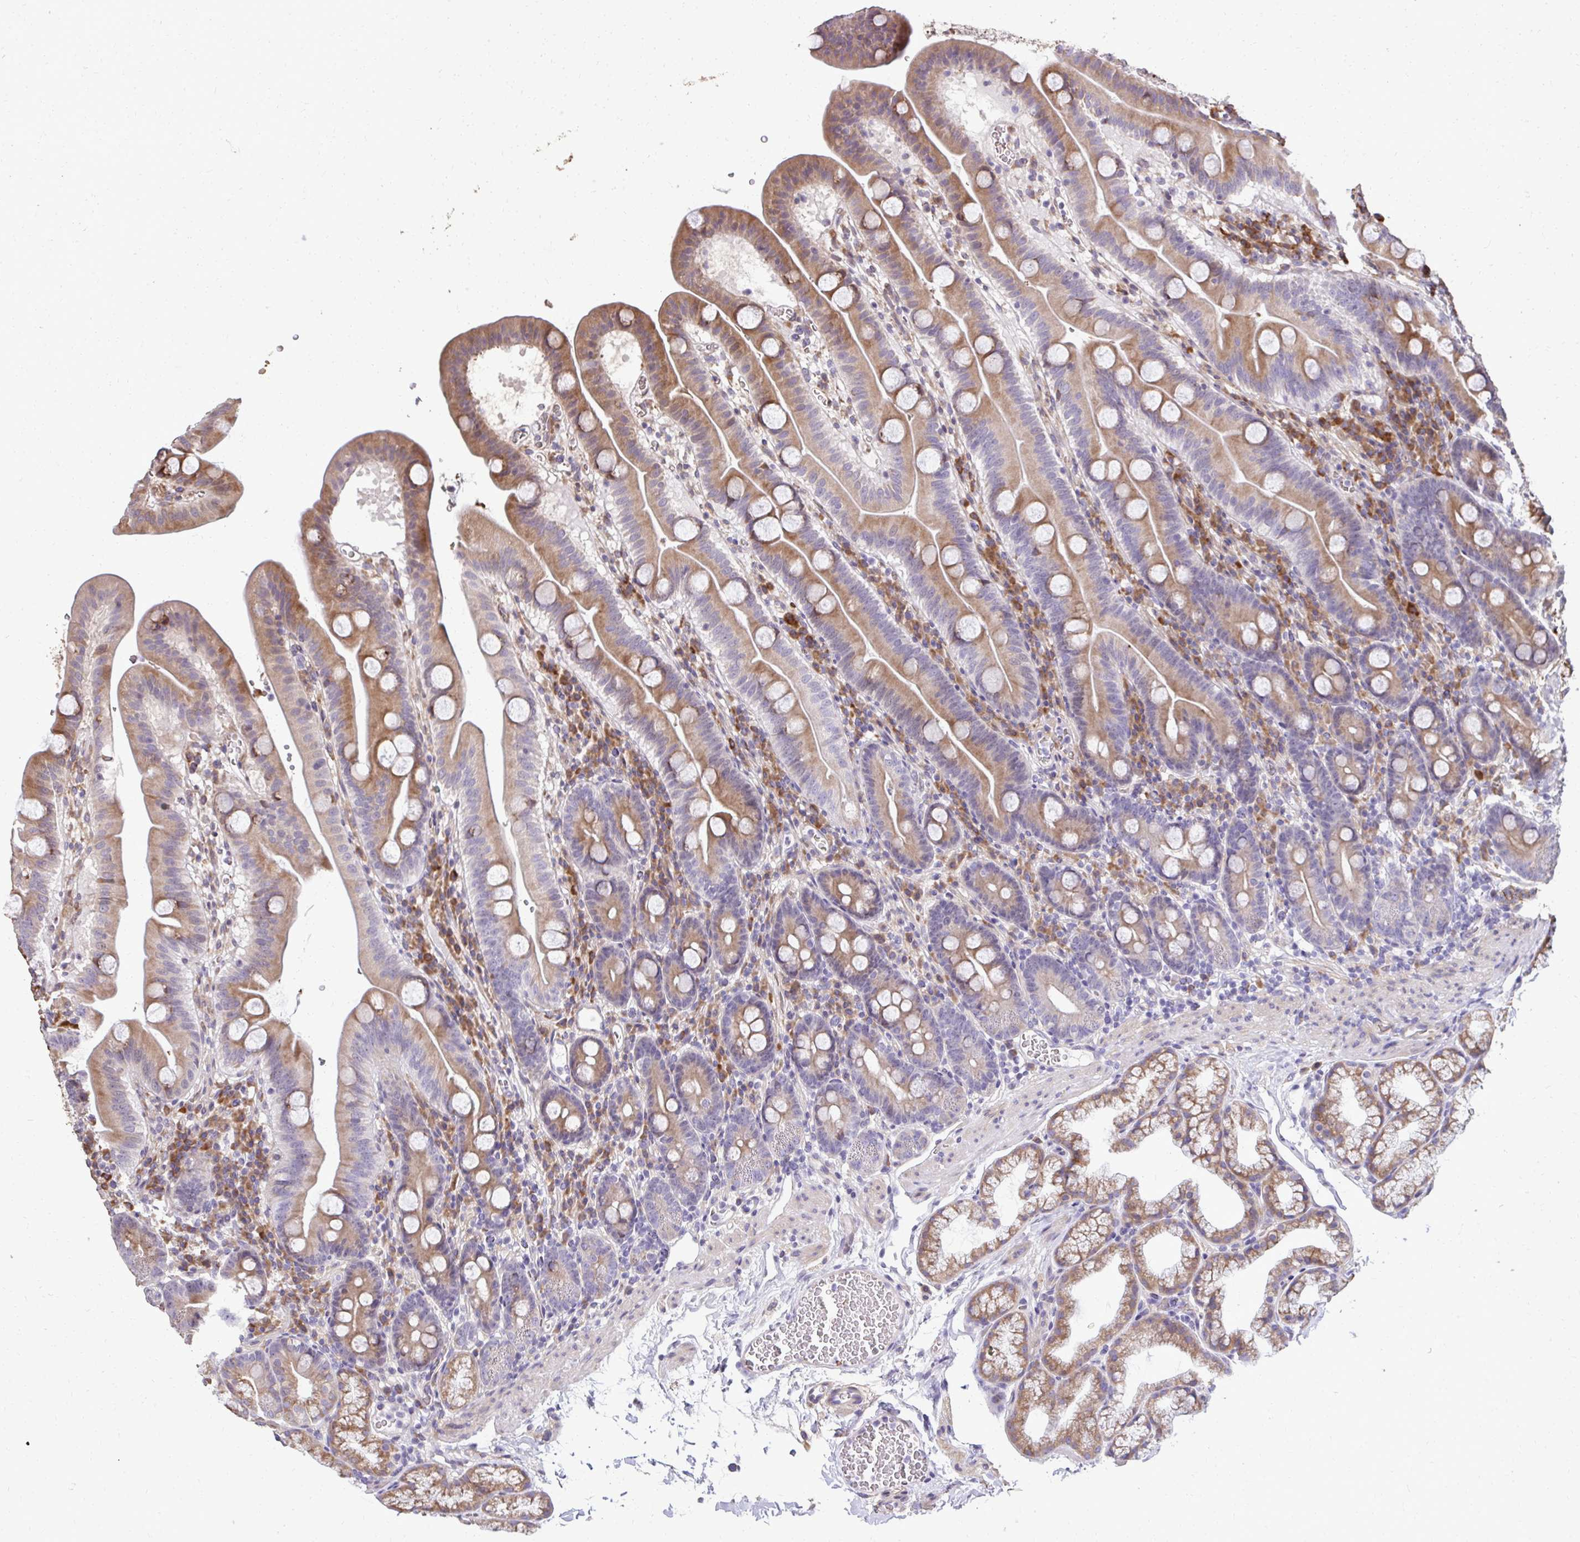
{"staining": {"intensity": "moderate", "quantity": "25%-75%", "location": "cytoplasmic/membranous"}, "tissue": "duodenum", "cell_type": "Glandular cells", "image_type": "normal", "snomed": [{"axis": "morphology", "description": "Normal tissue, NOS"}, {"axis": "topography", "description": "Duodenum"}], "caption": "Immunohistochemistry (IHC) micrograph of normal human duodenum stained for a protein (brown), which exhibits medium levels of moderate cytoplasmic/membranous positivity in about 25%-75% of glandular cells.", "gene": "FIBCD1", "patient": {"sex": "male", "age": 59}}